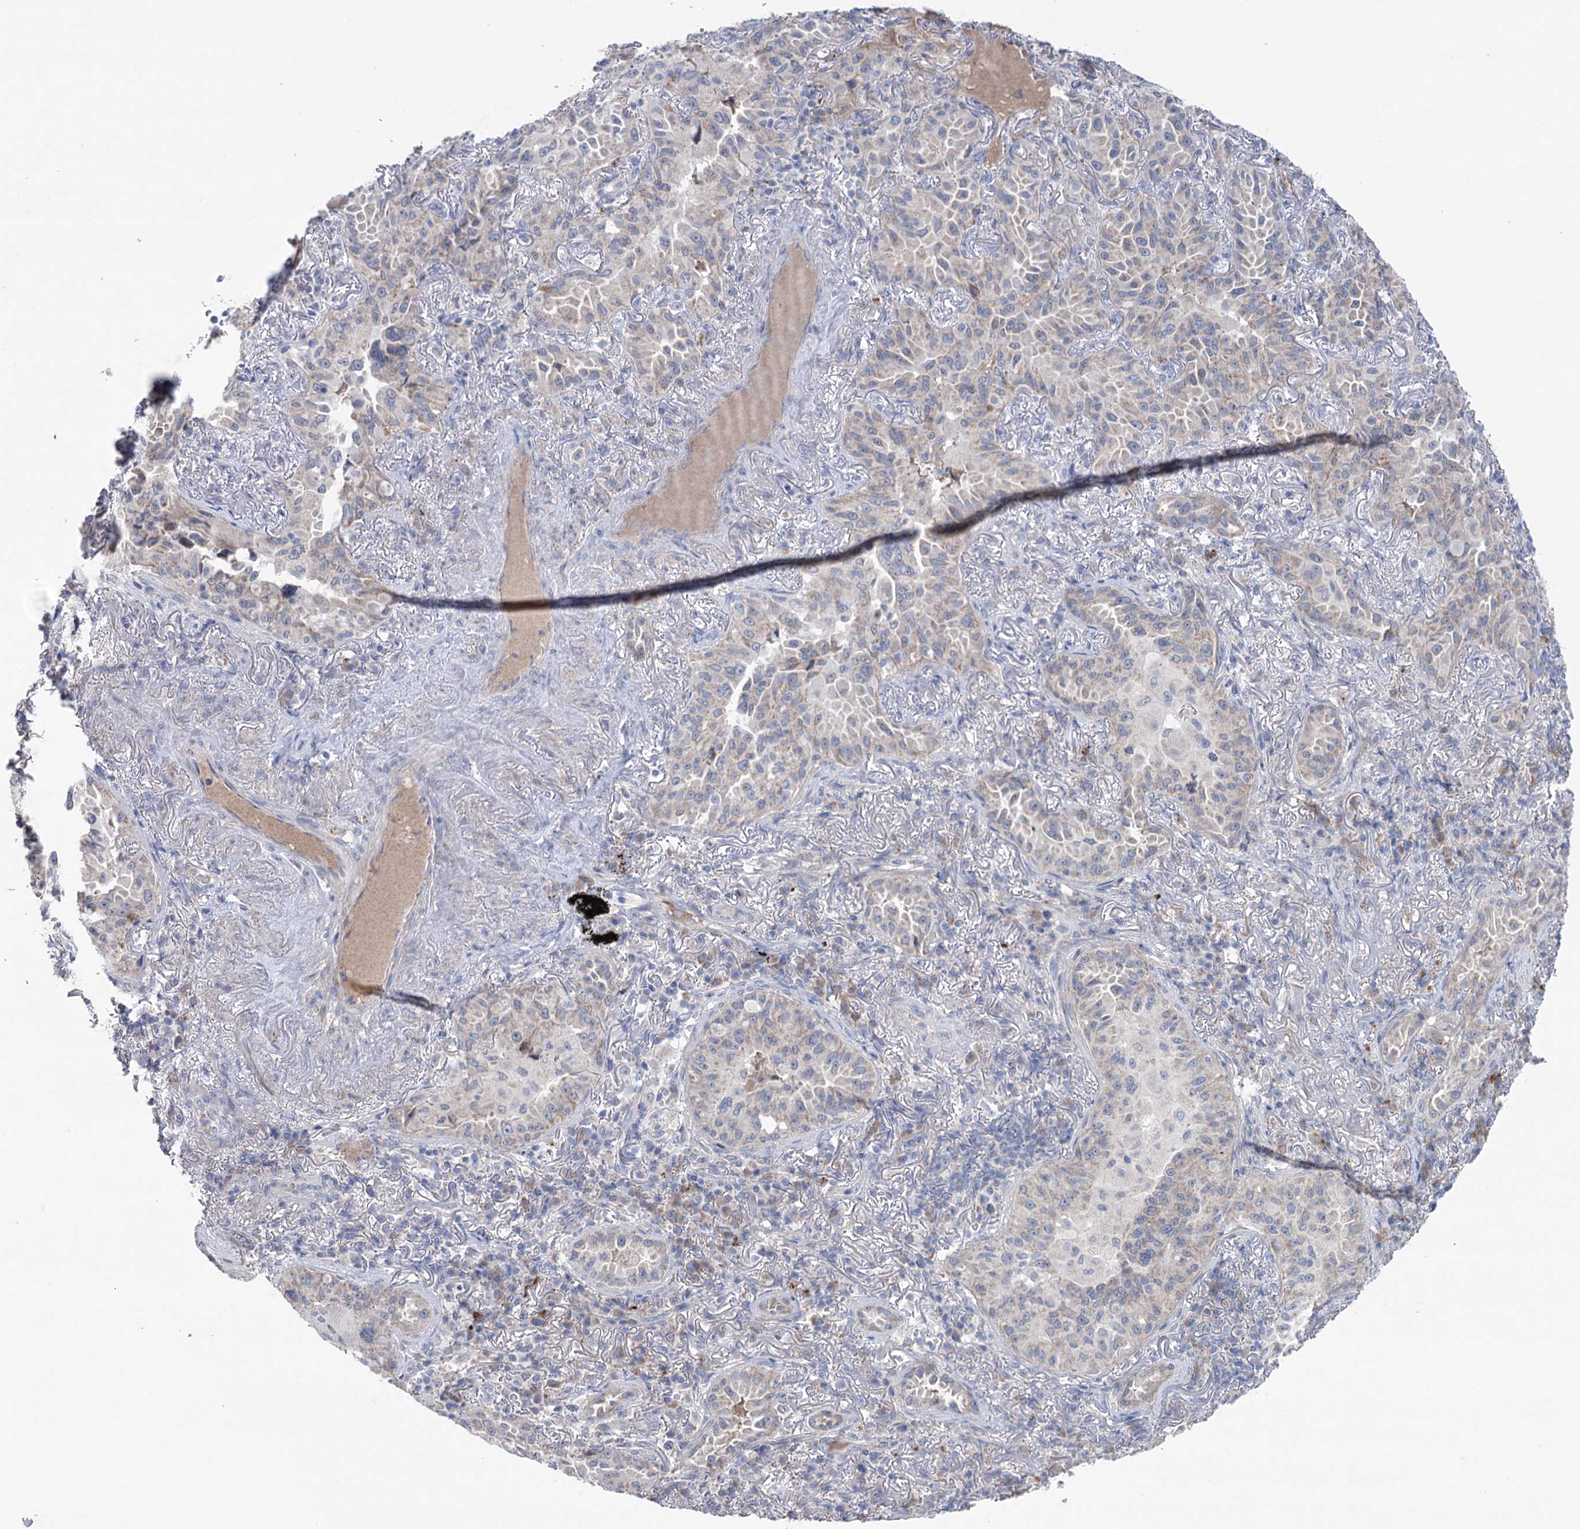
{"staining": {"intensity": "negative", "quantity": "none", "location": "none"}, "tissue": "lung cancer", "cell_type": "Tumor cells", "image_type": "cancer", "snomed": [{"axis": "morphology", "description": "Adenocarcinoma, NOS"}, {"axis": "topography", "description": "Lung"}], "caption": "The photomicrograph shows no staining of tumor cells in lung adenocarcinoma.", "gene": "MTCH2", "patient": {"sex": "female", "age": 69}}